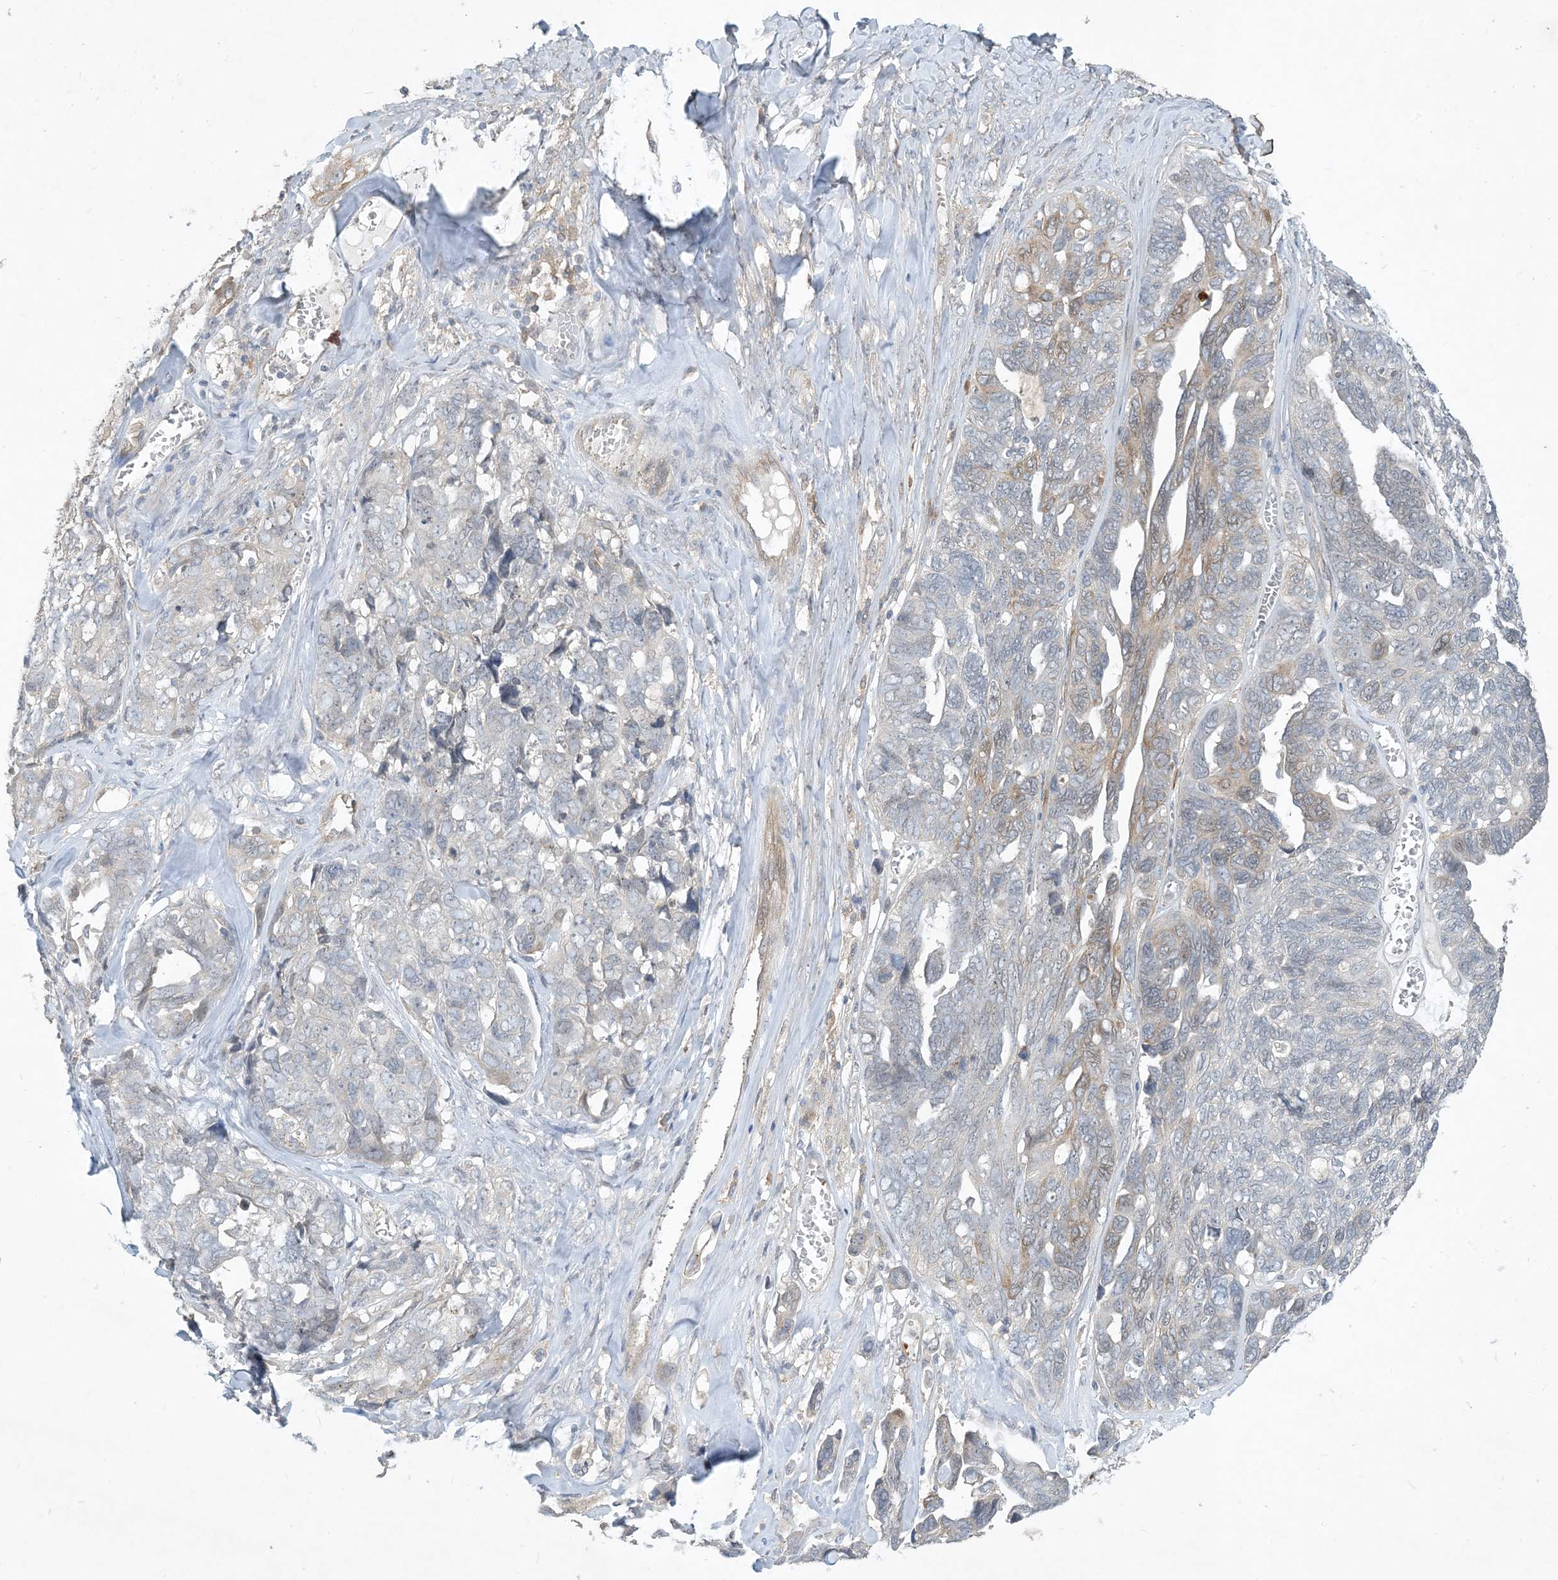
{"staining": {"intensity": "weak", "quantity": "<25%", "location": "cytoplasmic/membranous"}, "tissue": "ovarian cancer", "cell_type": "Tumor cells", "image_type": "cancer", "snomed": [{"axis": "morphology", "description": "Cystadenocarcinoma, serous, NOS"}, {"axis": "topography", "description": "Ovary"}], "caption": "High magnification brightfield microscopy of ovarian cancer (serous cystadenocarcinoma) stained with DAB (3,3'-diaminobenzidine) (brown) and counterstained with hematoxylin (blue): tumor cells show no significant positivity. (DAB (3,3'-diaminobenzidine) immunohistochemistry with hematoxylin counter stain).", "gene": "CDS1", "patient": {"sex": "female", "age": 79}}